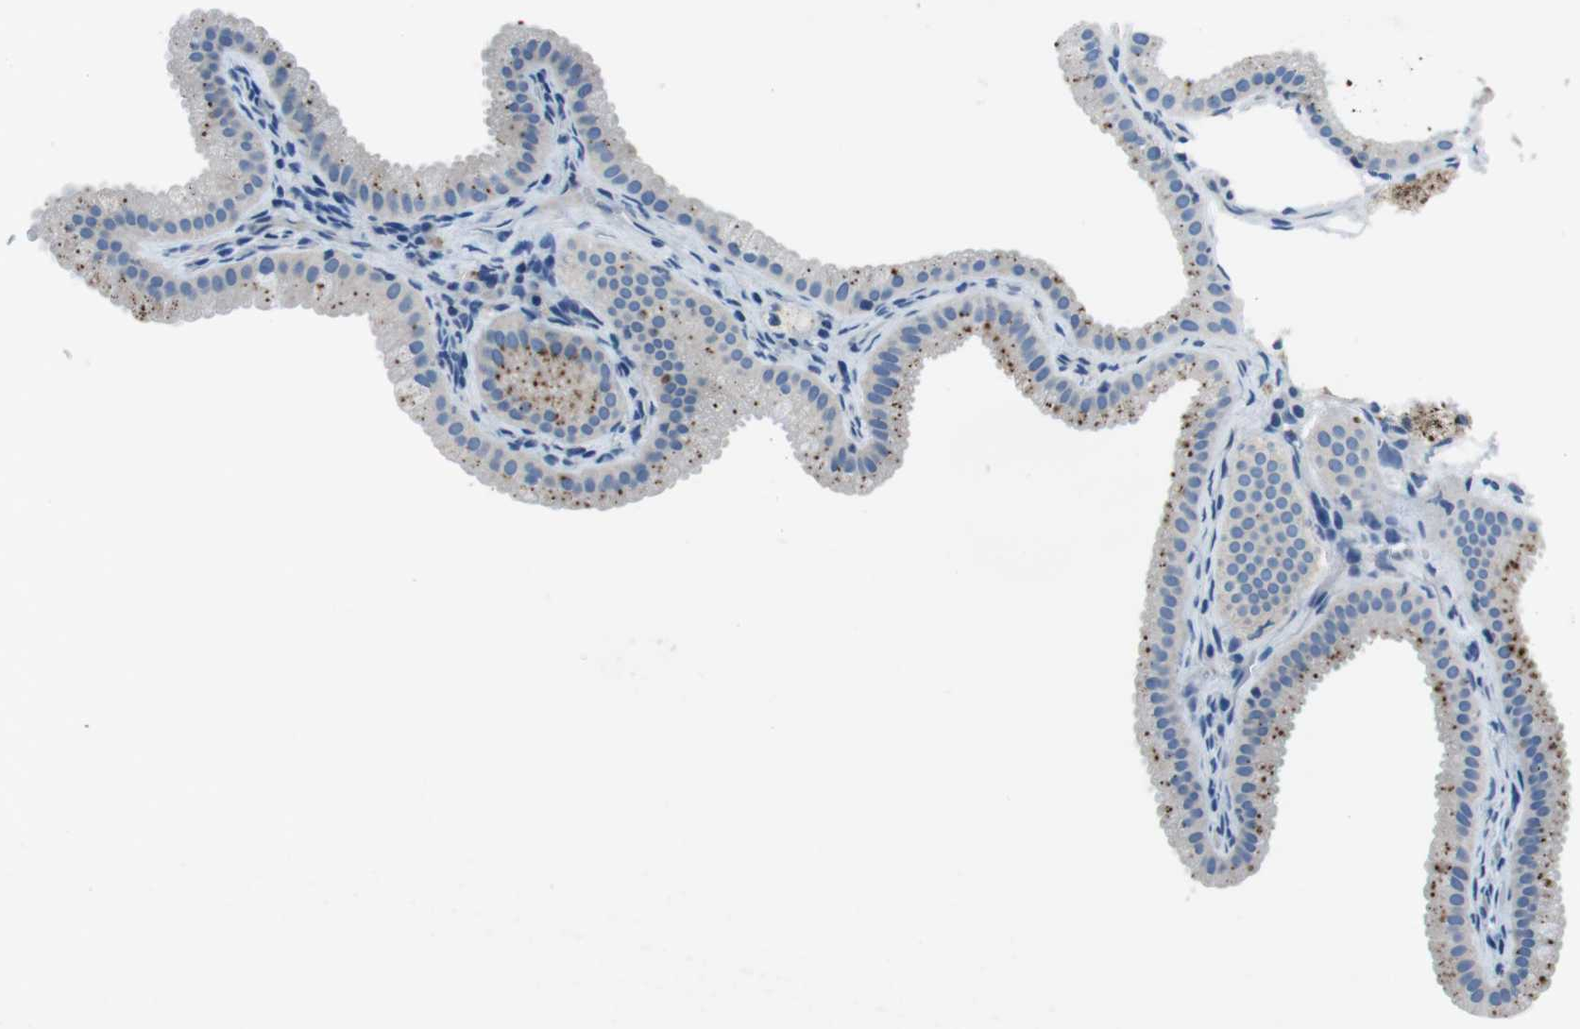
{"staining": {"intensity": "moderate", "quantity": "25%-75%", "location": "cytoplasmic/membranous"}, "tissue": "gallbladder", "cell_type": "Glandular cells", "image_type": "normal", "snomed": [{"axis": "morphology", "description": "Normal tissue, NOS"}, {"axis": "topography", "description": "Gallbladder"}], "caption": "Immunohistochemical staining of benign gallbladder displays 25%-75% levels of moderate cytoplasmic/membranous protein positivity in approximately 25%-75% of glandular cells.", "gene": "TULP3", "patient": {"sex": "female", "age": 64}}